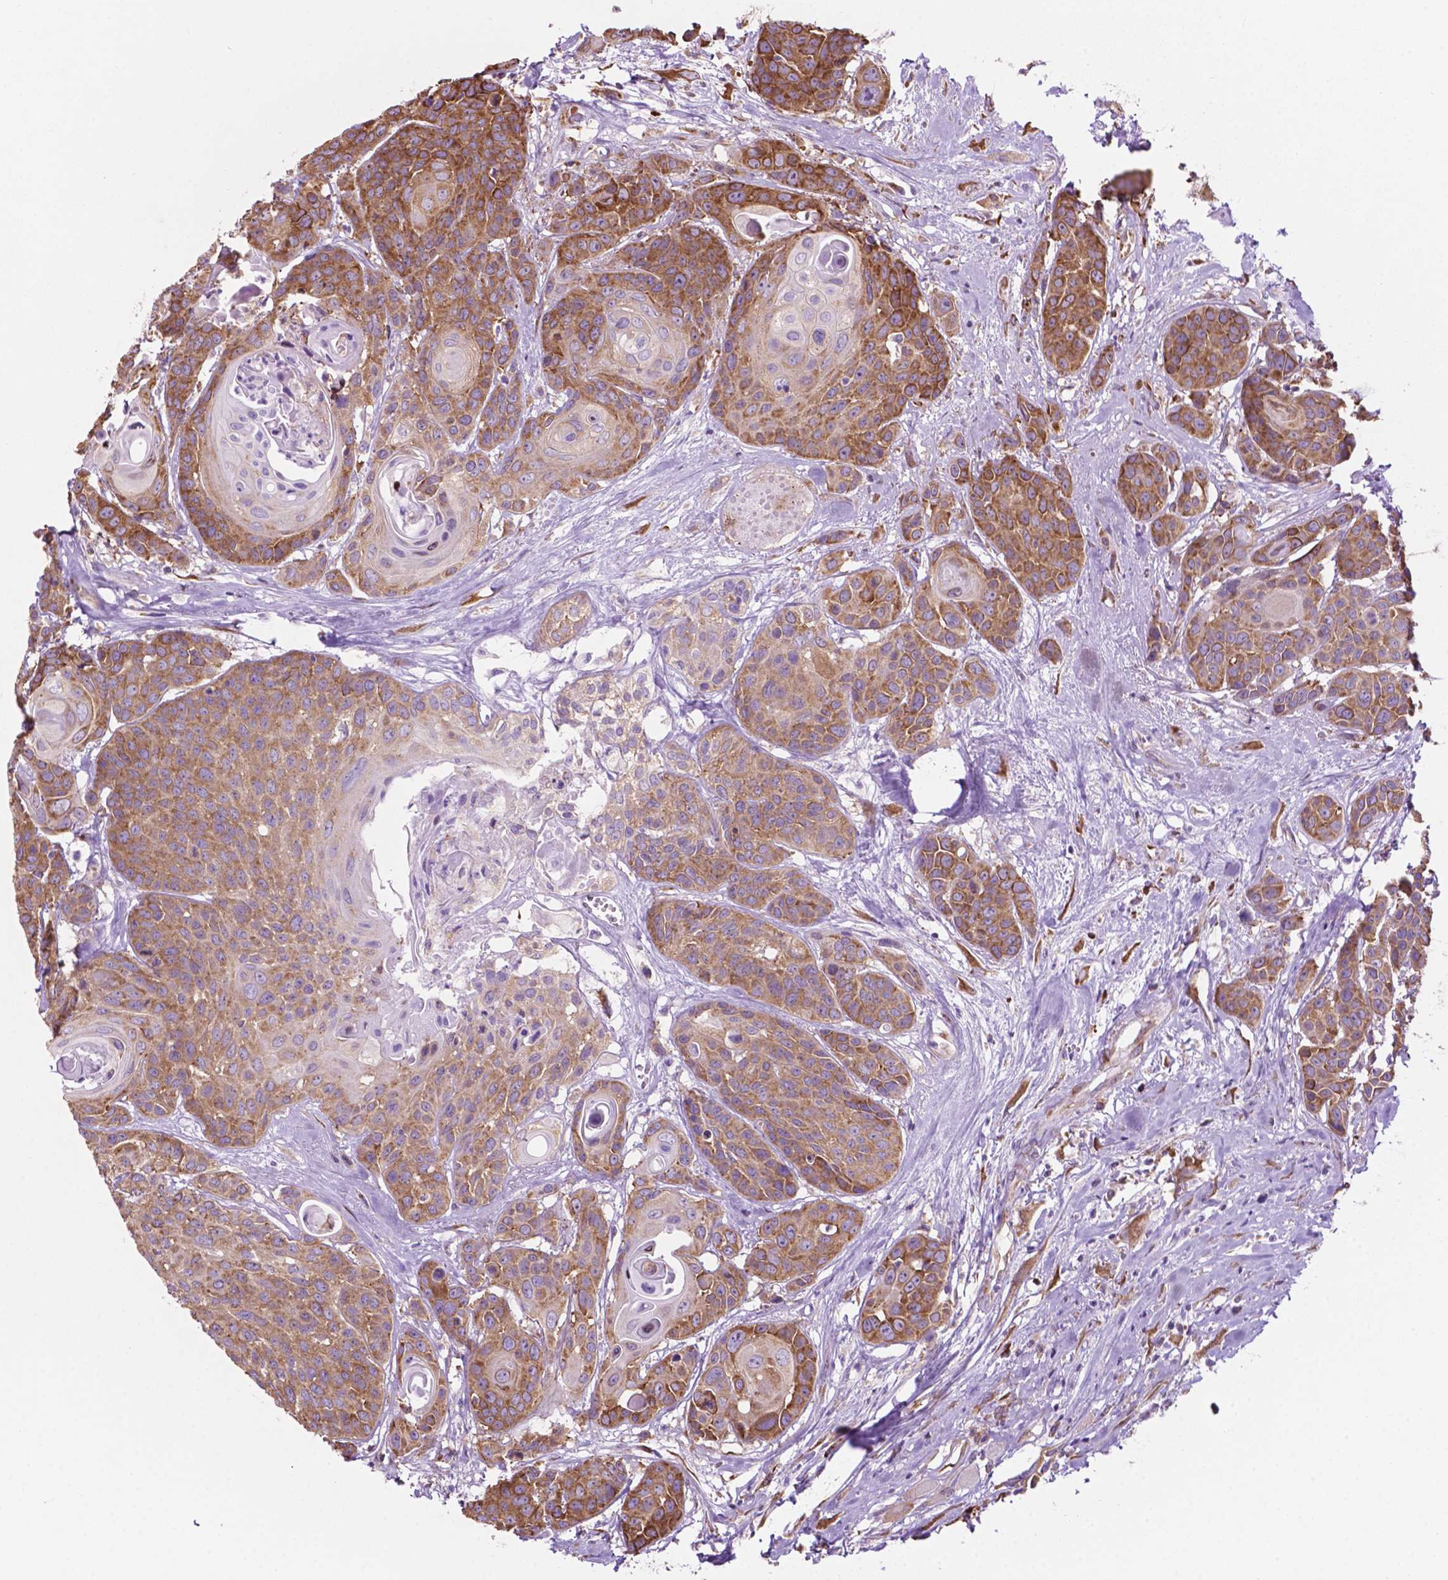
{"staining": {"intensity": "moderate", "quantity": ">75%", "location": "cytoplasmic/membranous"}, "tissue": "head and neck cancer", "cell_type": "Tumor cells", "image_type": "cancer", "snomed": [{"axis": "morphology", "description": "Squamous cell carcinoma, NOS"}, {"axis": "topography", "description": "Oral tissue"}, {"axis": "topography", "description": "Head-Neck"}], "caption": "Protein expression by immunohistochemistry shows moderate cytoplasmic/membranous expression in about >75% of tumor cells in head and neck squamous cell carcinoma.", "gene": "RPL29", "patient": {"sex": "male", "age": 56}}